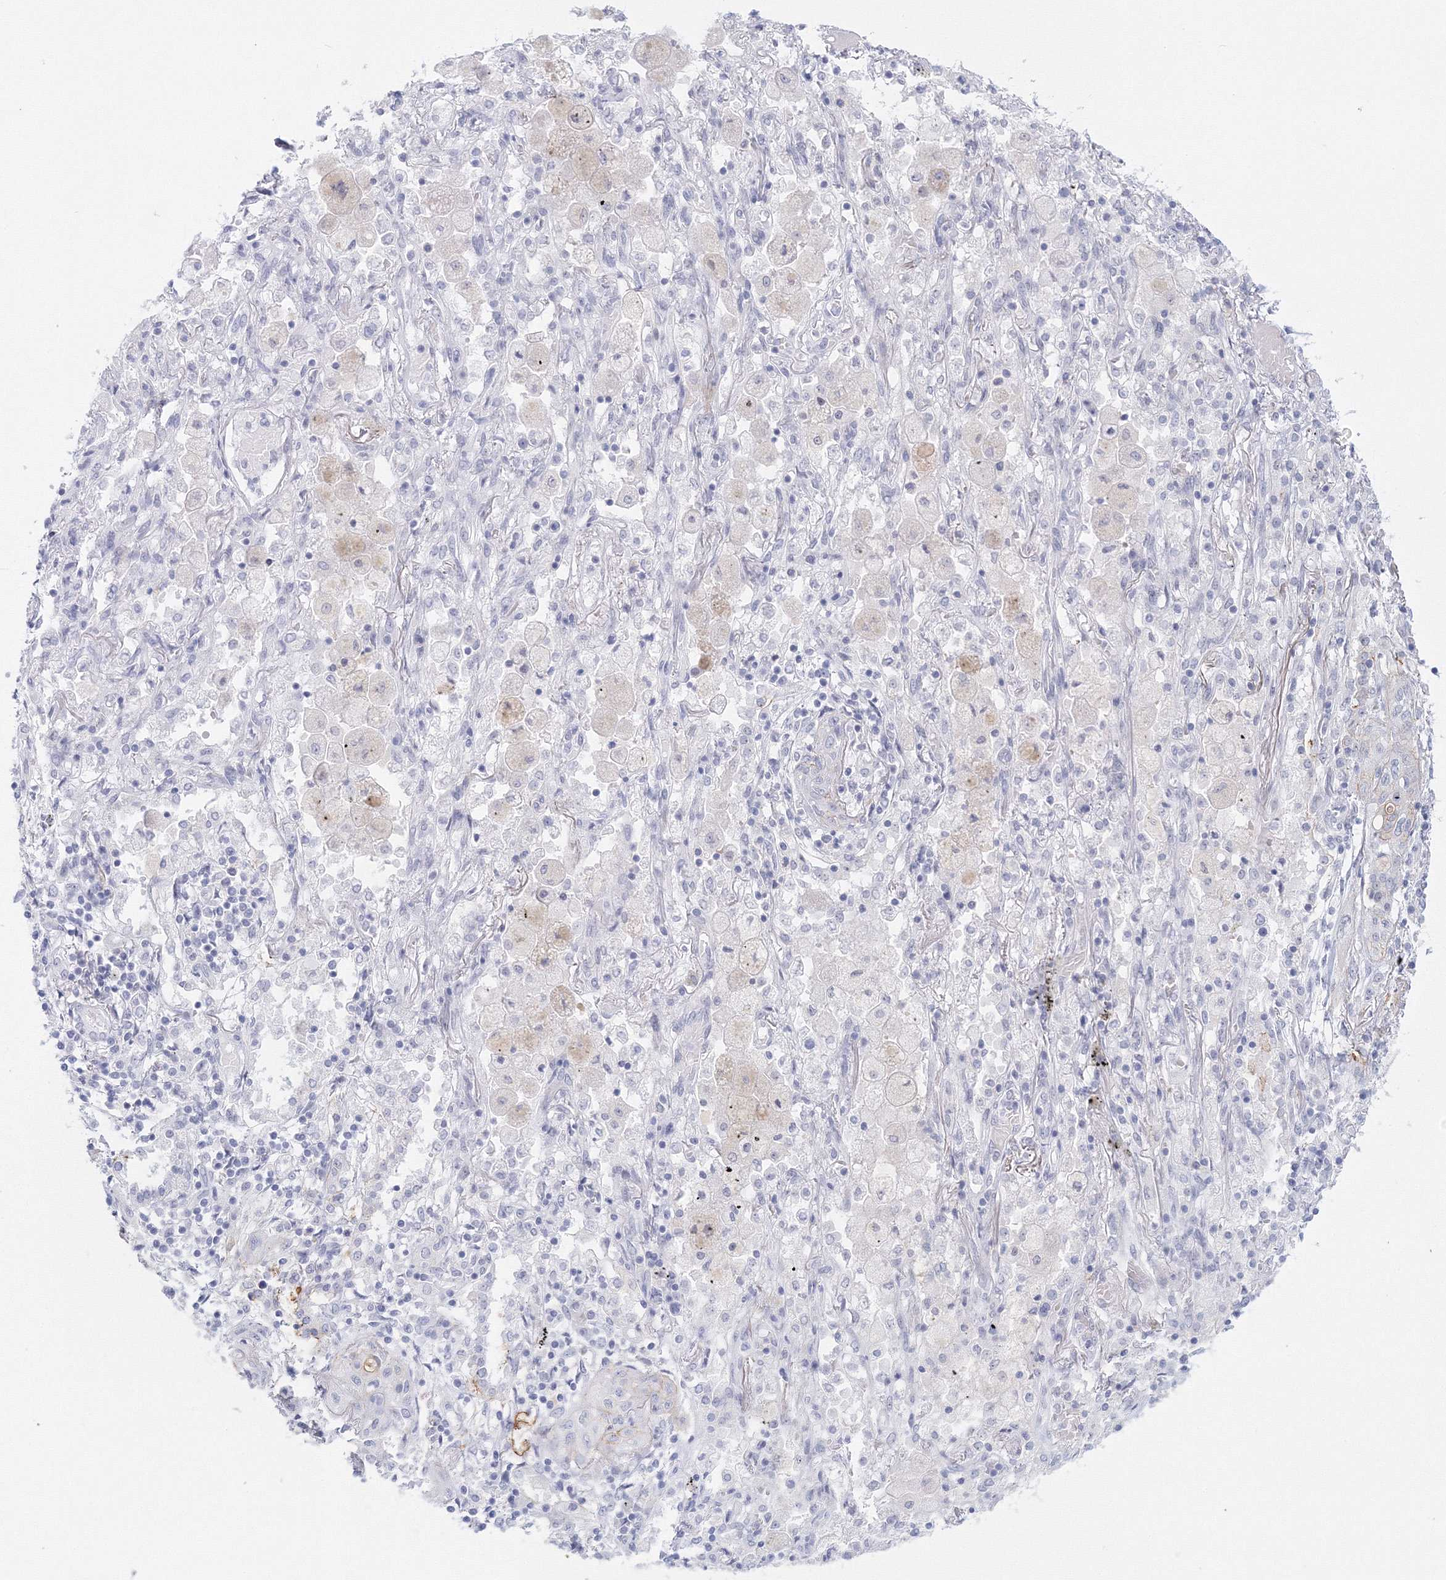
{"staining": {"intensity": "negative", "quantity": "none", "location": "none"}, "tissue": "lung cancer", "cell_type": "Tumor cells", "image_type": "cancer", "snomed": [{"axis": "morphology", "description": "Squamous cell carcinoma, NOS"}, {"axis": "topography", "description": "Lung"}], "caption": "This is a image of IHC staining of lung cancer, which shows no staining in tumor cells. (DAB (3,3'-diaminobenzidine) IHC, high magnification).", "gene": "VSIG1", "patient": {"sex": "female", "age": 47}}